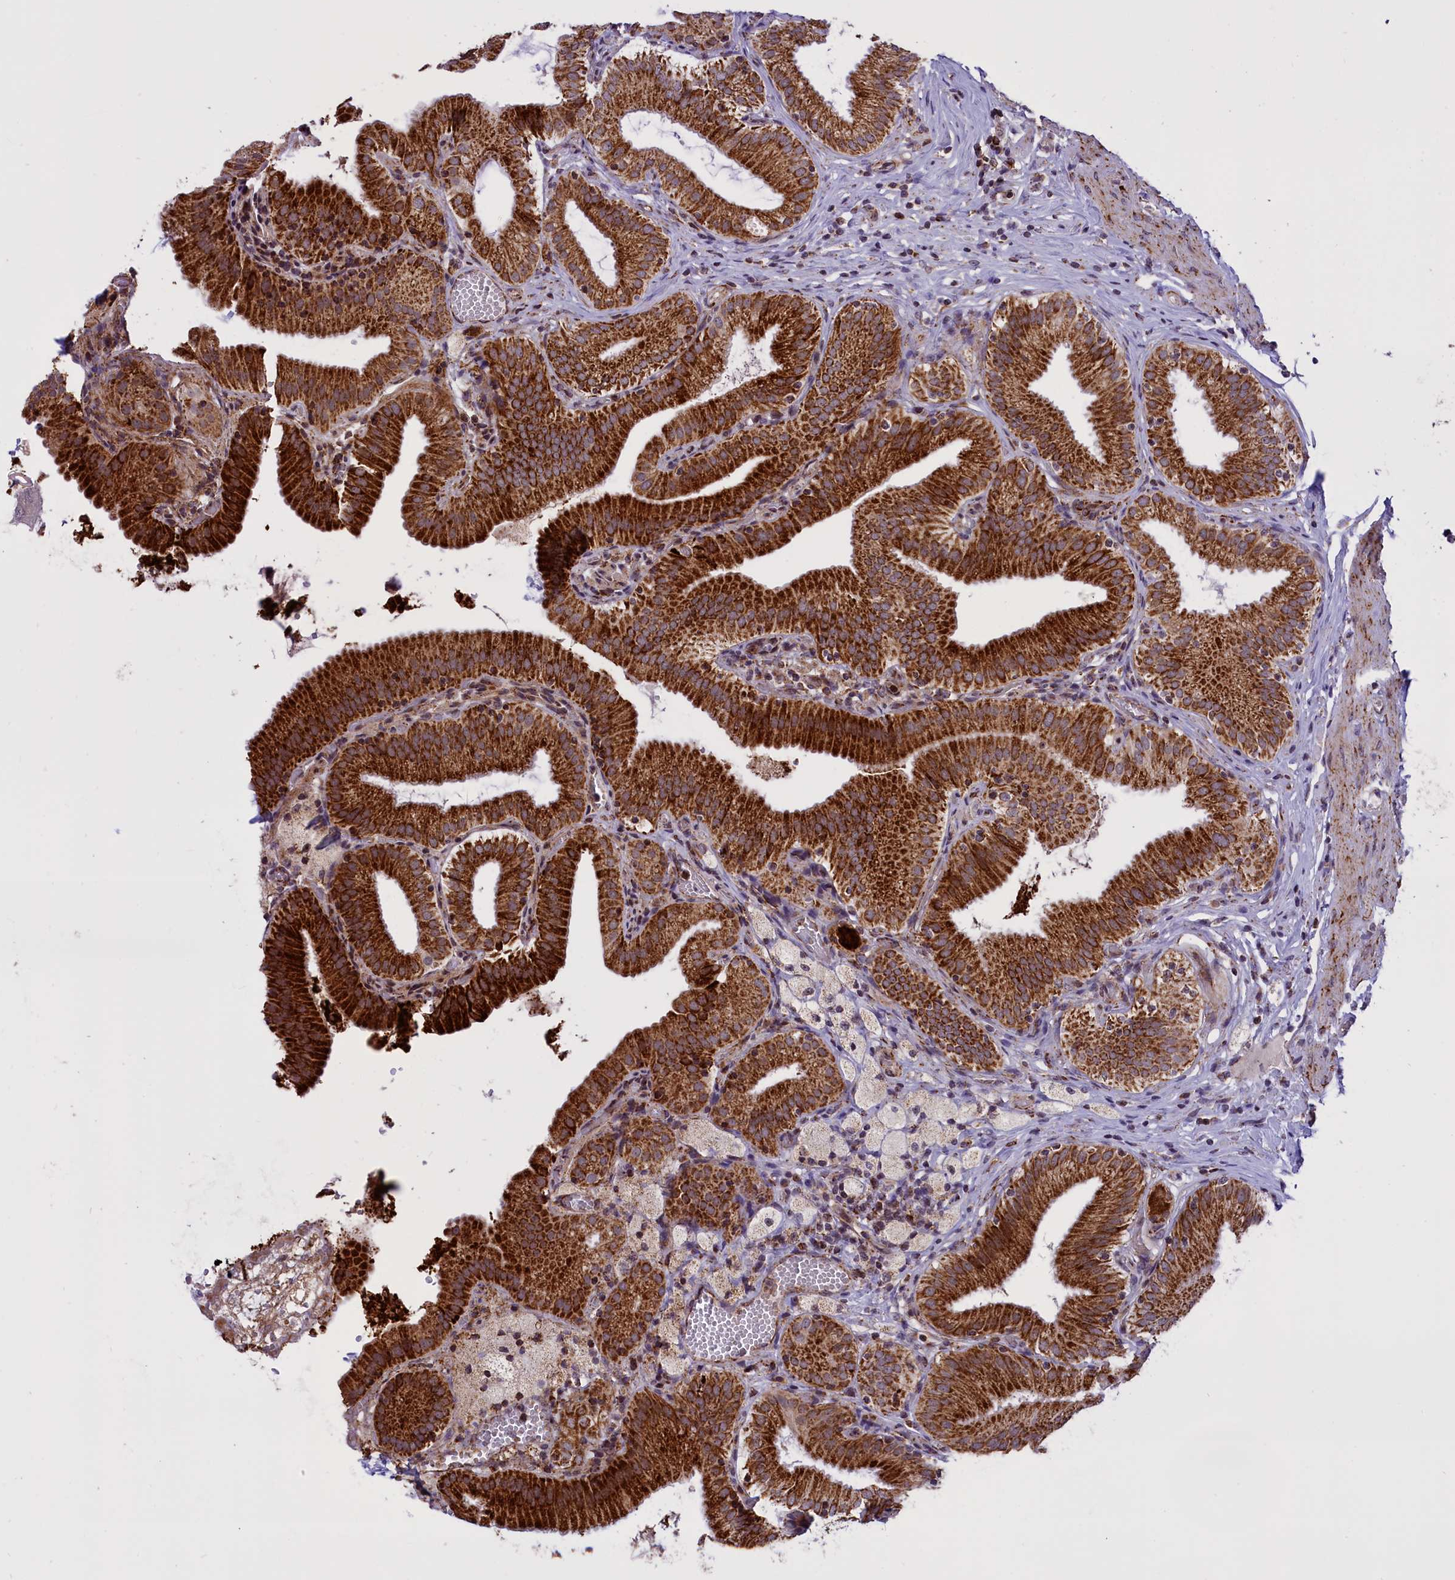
{"staining": {"intensity": "strong", "quantity": ">75%", "location": "cytoplasmic/membranous"}, "tissue": "gallbladder", "cell_type": "Glandular cells", "image_type": "normal", "snomed": [{"axis": "morphology", "description": "Normal tissue, NOS"}, {"axis": "topography", "description": "Gallbladder"}], "caption": "About >75% of glandular cells in normal human gallbladder show strong cytoplasmic/membranous protein positivity as visualized by brown immunohistochemical staining.", "gene": "NDUFS5", "patient": {"sex": "male", "age": 54}}